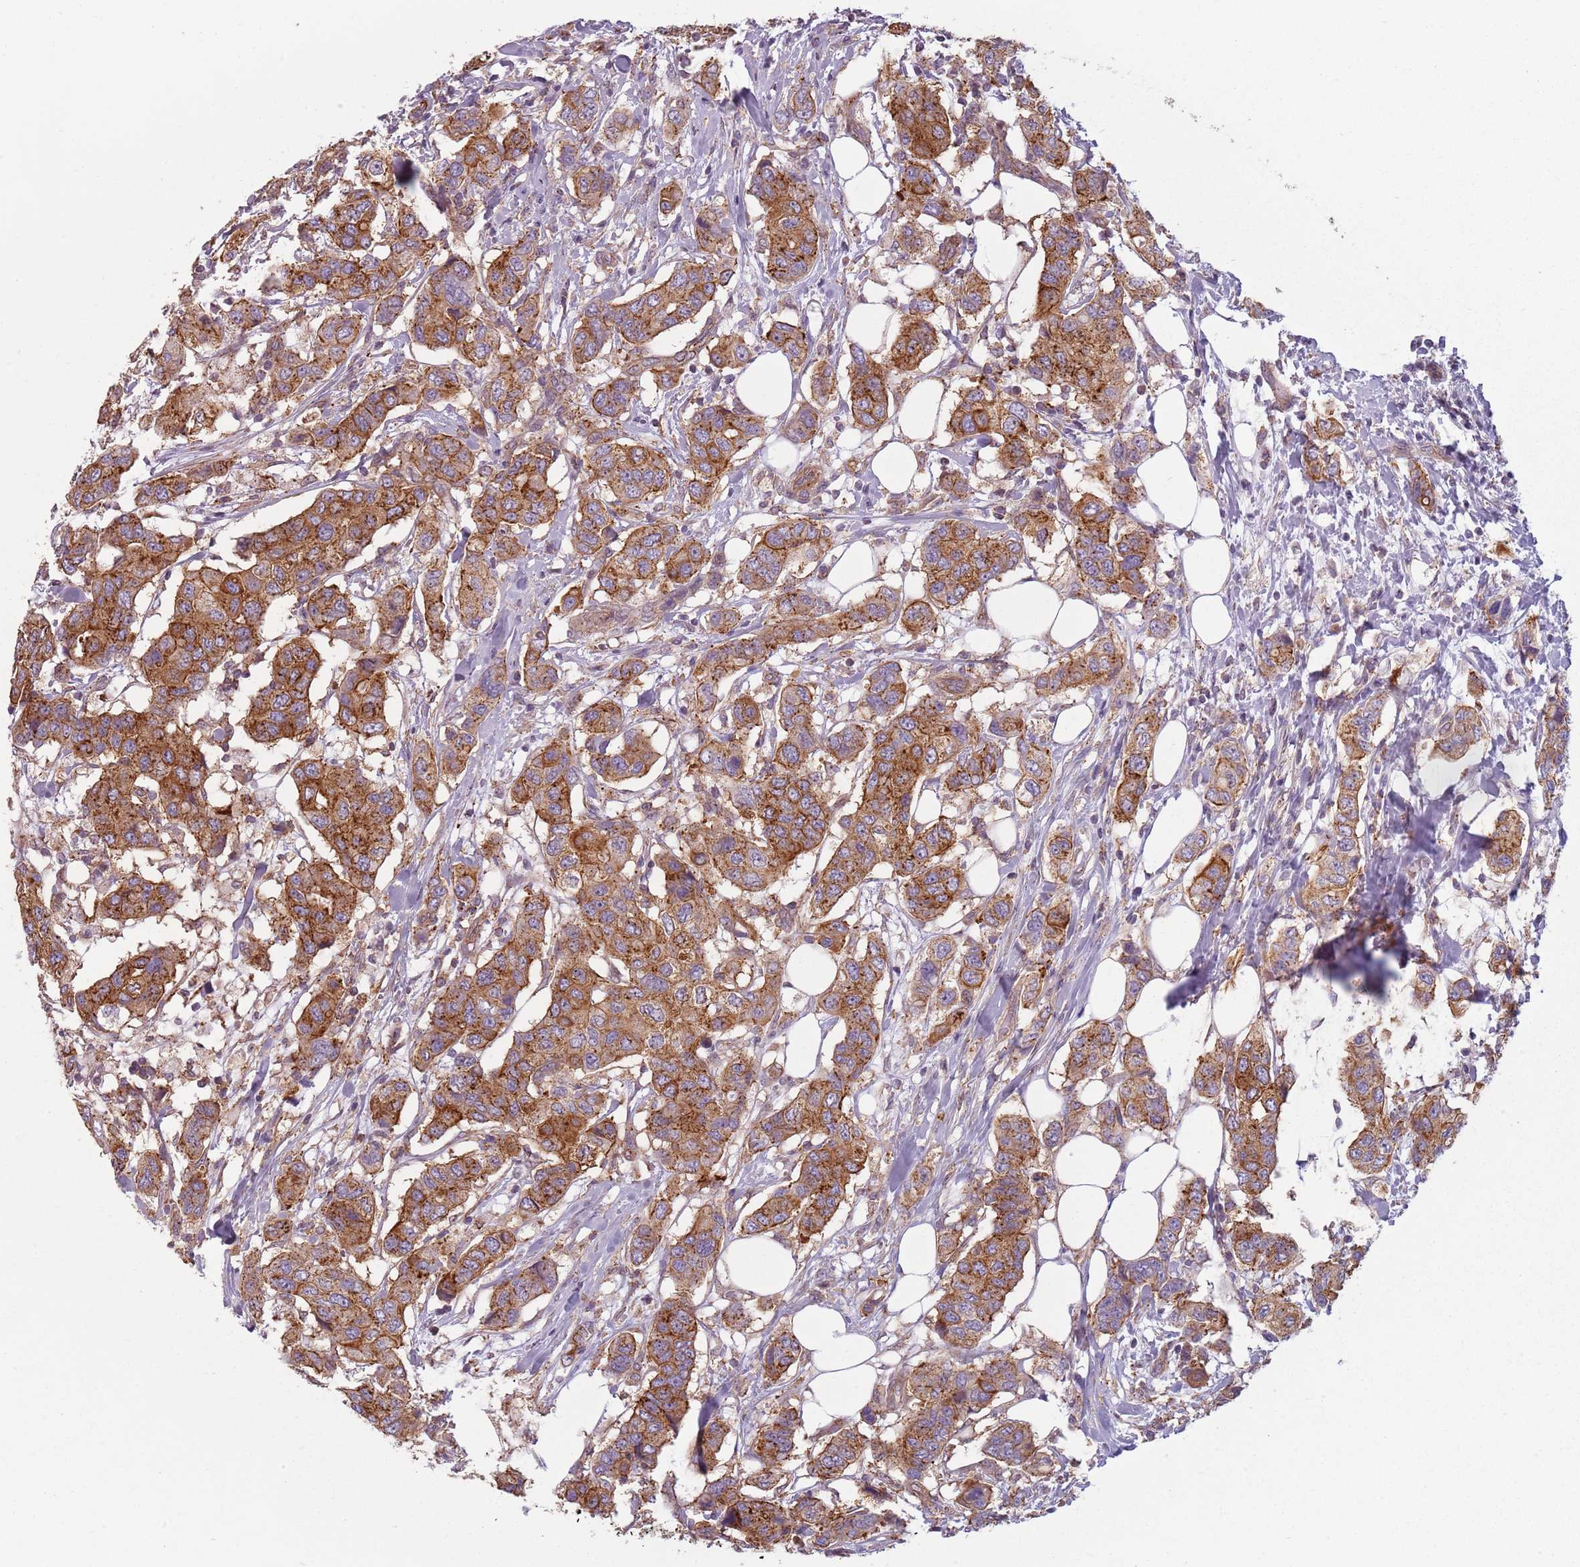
{"staining": {"intensity": "strong", "quantity": ">75%", "location": "cytoplasmic/membranous"}, "tissue": "breast cancer", "cell_type": "Tumor cells", "image_type": "cancer", "snomed": [{"axis": "morphology", "description": "Lobular carcinoma"}, {"axis": "topography", "description": "Breast"}], "caption": "Protein staining exhibits strong cytoplasmic/membranous expression in about >75% of tumor cells in breast cancer. (DAB = brown stain, brightfield microscopy at high magnification).", "gene": "TLCD2", "patient": {"sex": "female", "age": 51}}